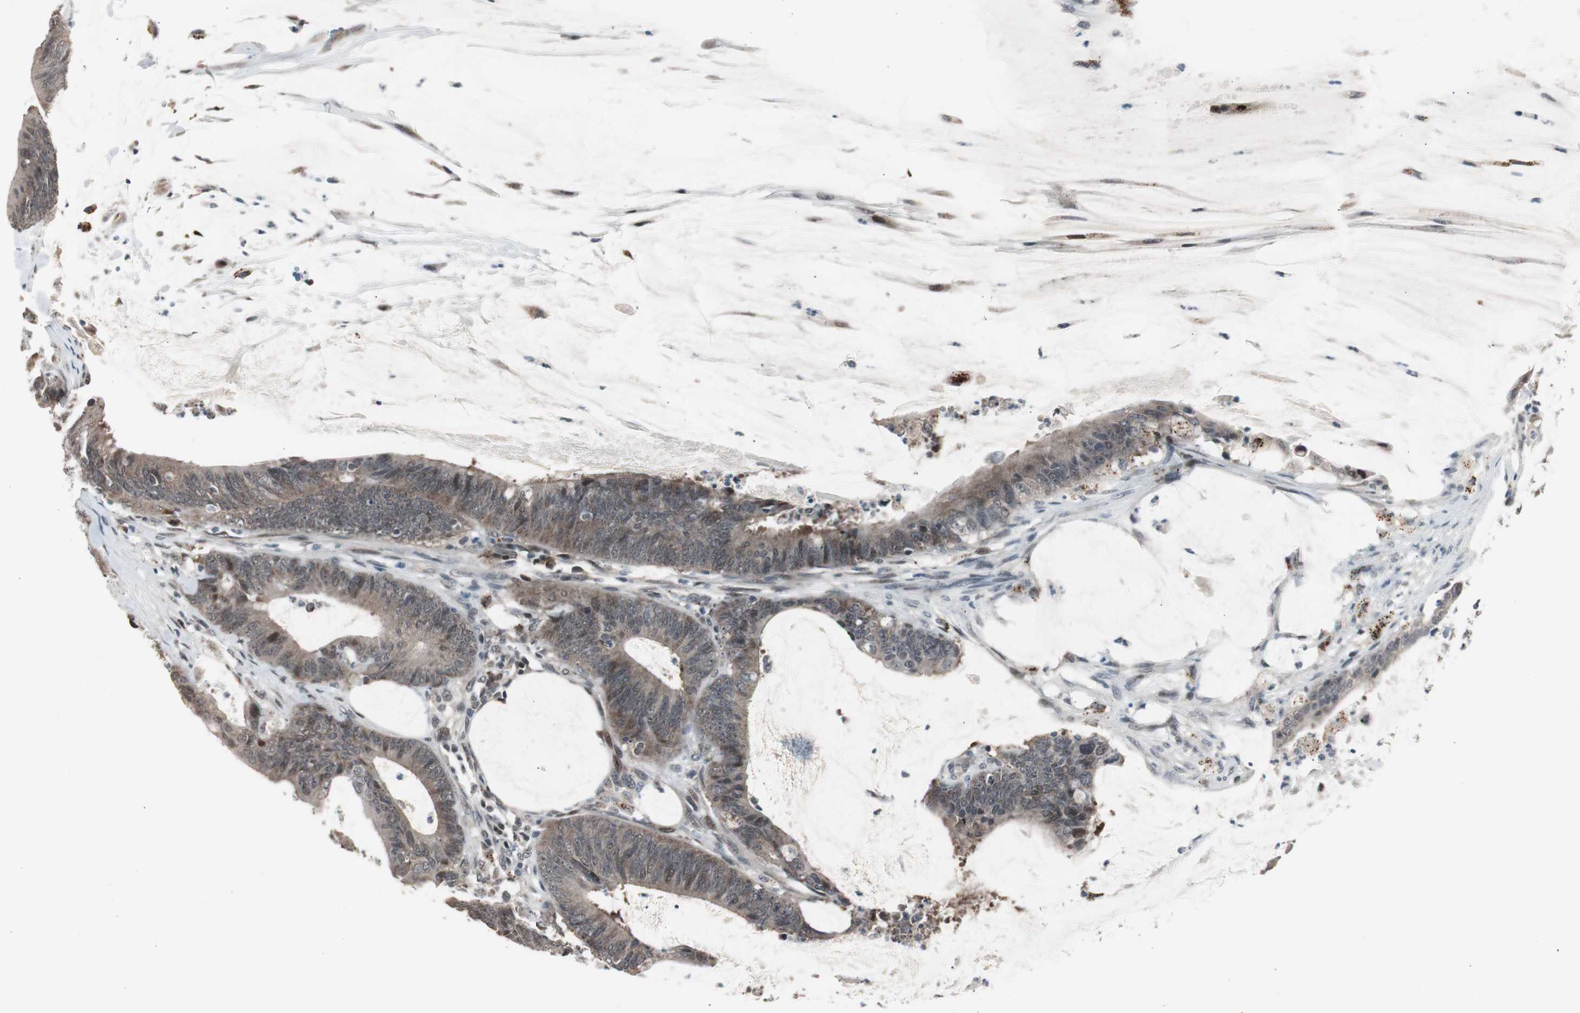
{"staining": {"intensity": "weak", "quantity": ">75%", "location": "cytoplasmic/membranous"}, "tissue": "colorectal cancer", "cell_type": "Tumor cells", "image_type": "cancer", "snomed": [{"axis": "morphology", "description": "Adenocarcinoma, NOS"}, {"axis": "topography", "description": "Rectum"}], "caption": "Protein analysis of colorectal cancer (adenocarcinoma) tissue exhibits weak cytoplasmic/membranous positivity in about >75% of tumor cells. (Brightfield microscopy of DAB IHC at high magnification).", "gene": "BOLA1", "patient": {"sex": "female", "age": 66}}